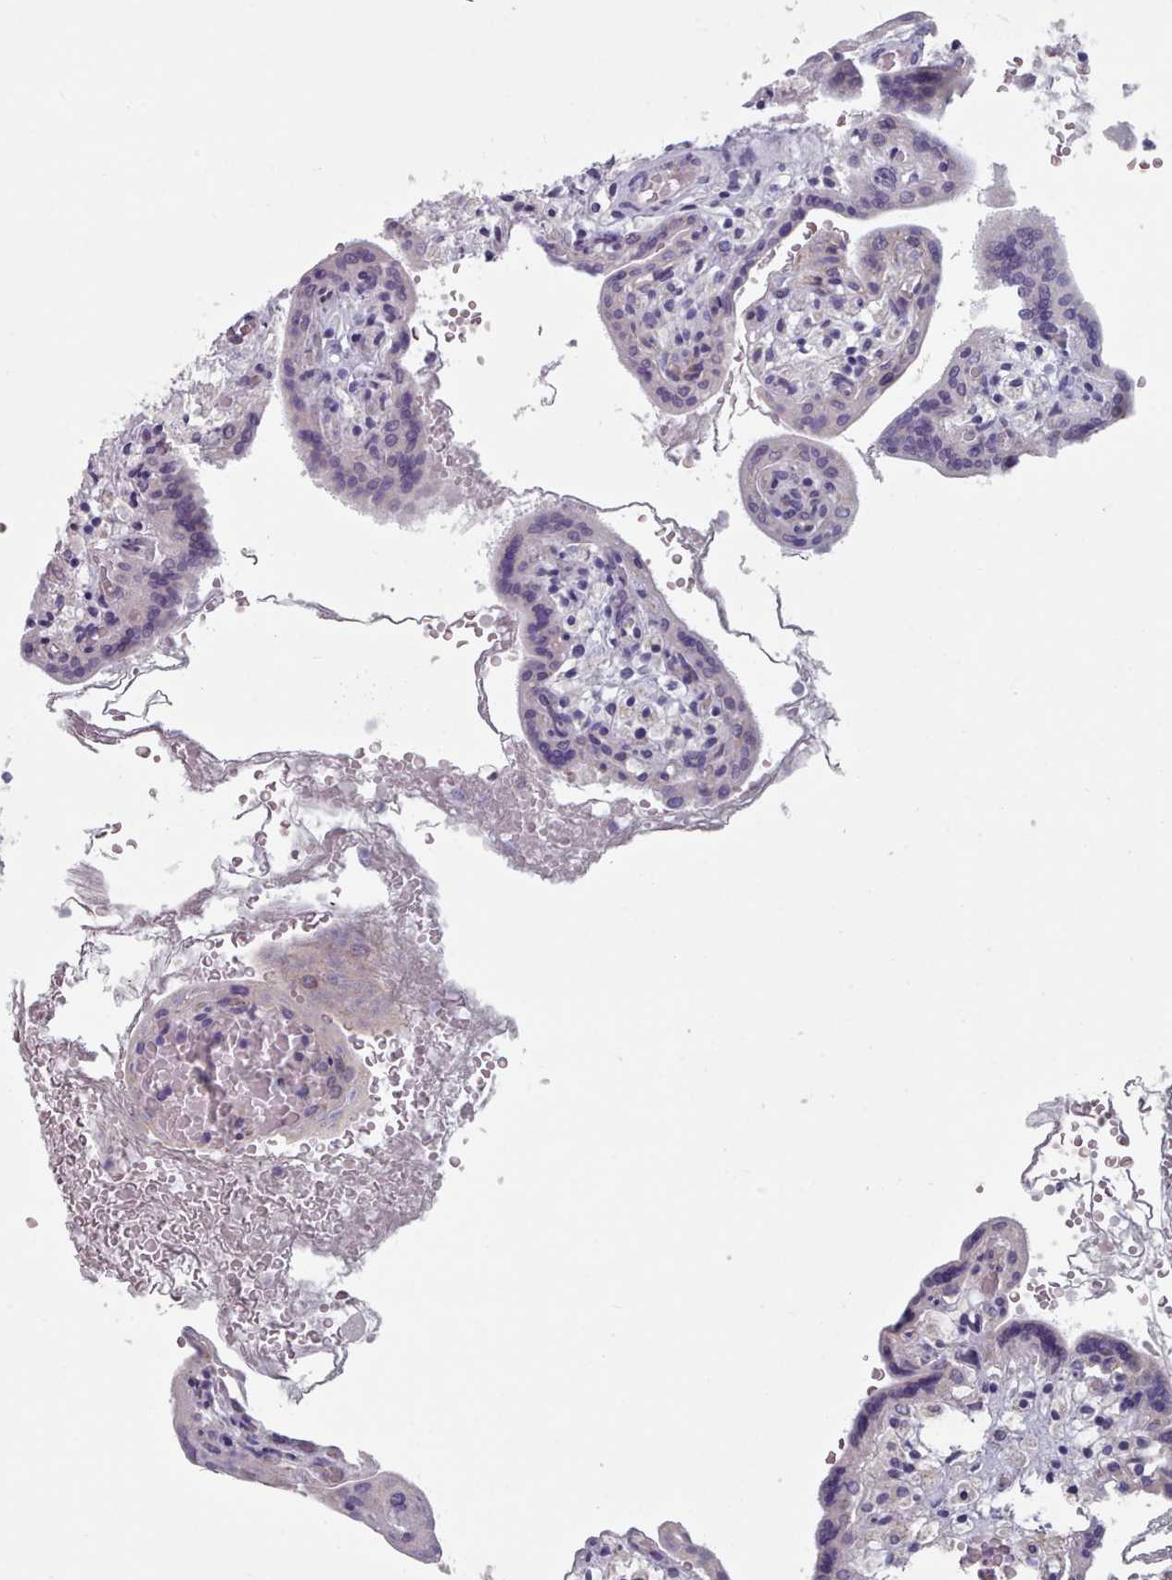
{"staining": {"intensity": "negative", "quantity": "none", "location": "none"}, "tissue": "placenta", "cell_type": "Trophoblastic cells", "image_type": "normal", "snomed": [{"axis": "morphology", "description": "Normal tissue, NOS"}, {"axis": "topography", "description": "Placenta"}], "caption": "This is an immunohistochemistry histopathology image of unremarkable human placenta. There is no staining in trophoblastic cells.", "gene": "HAO1", "patient": {"sex": "female", "age": 37}}